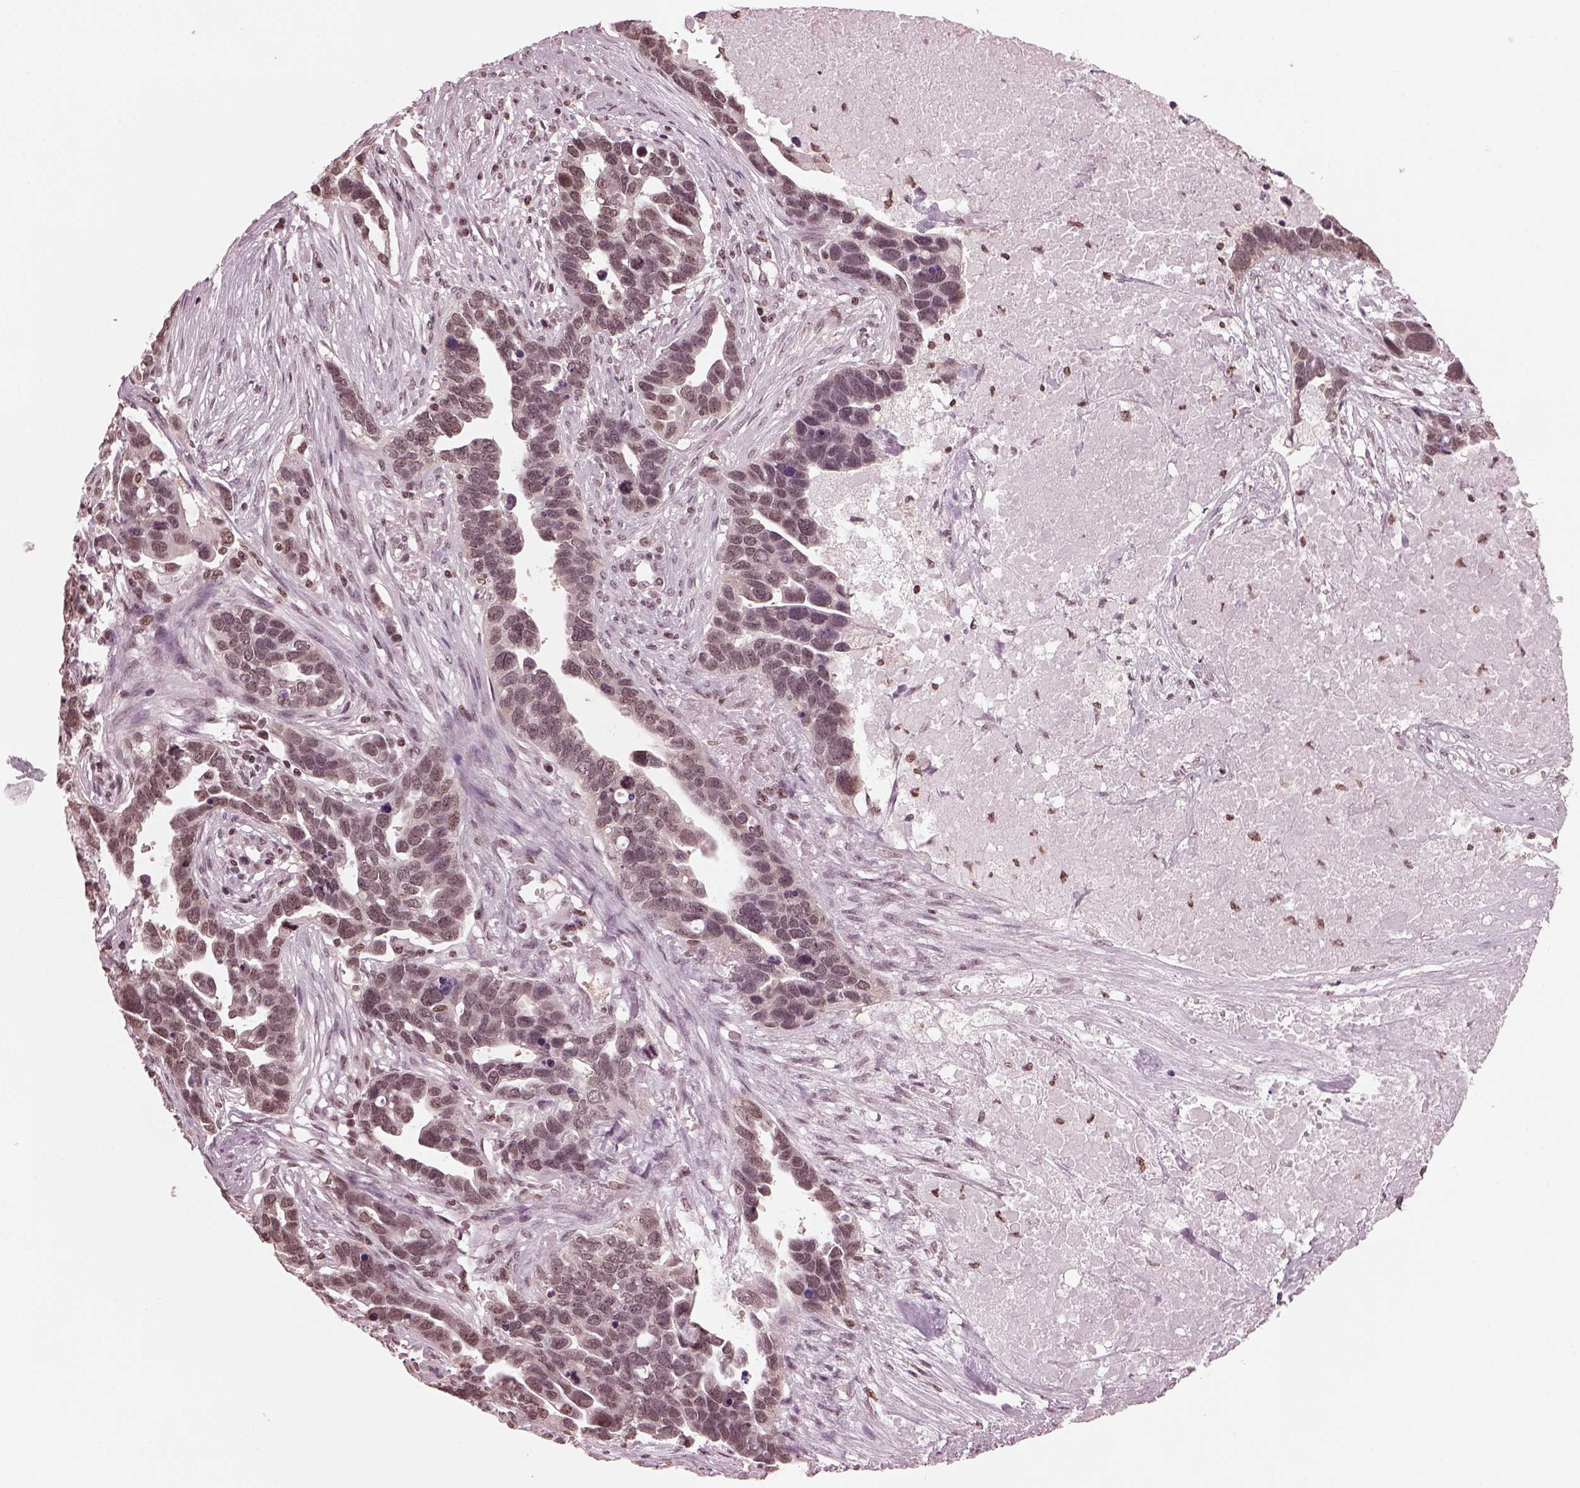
{"staining": {"intensity": "weak", "quantity": "<25%", "location": "nuclear"}, "tissue": "ovarian cancer", "cell_type": "Tumor cells", "image_type": "cancer", "snomed": [{"axis": "morphology", "description": "Cystadenocarcinoma, serous, NOS"}, {"axis": "topography", "description": "Ovary"}], "caption": "Ovarian serous cystadenocarcinoma was stained to show a protein in brown. There is no significant positivity in tumor cells.", "gene": "RUVBL2", "patient": {"sex": "female", "age": 54}}